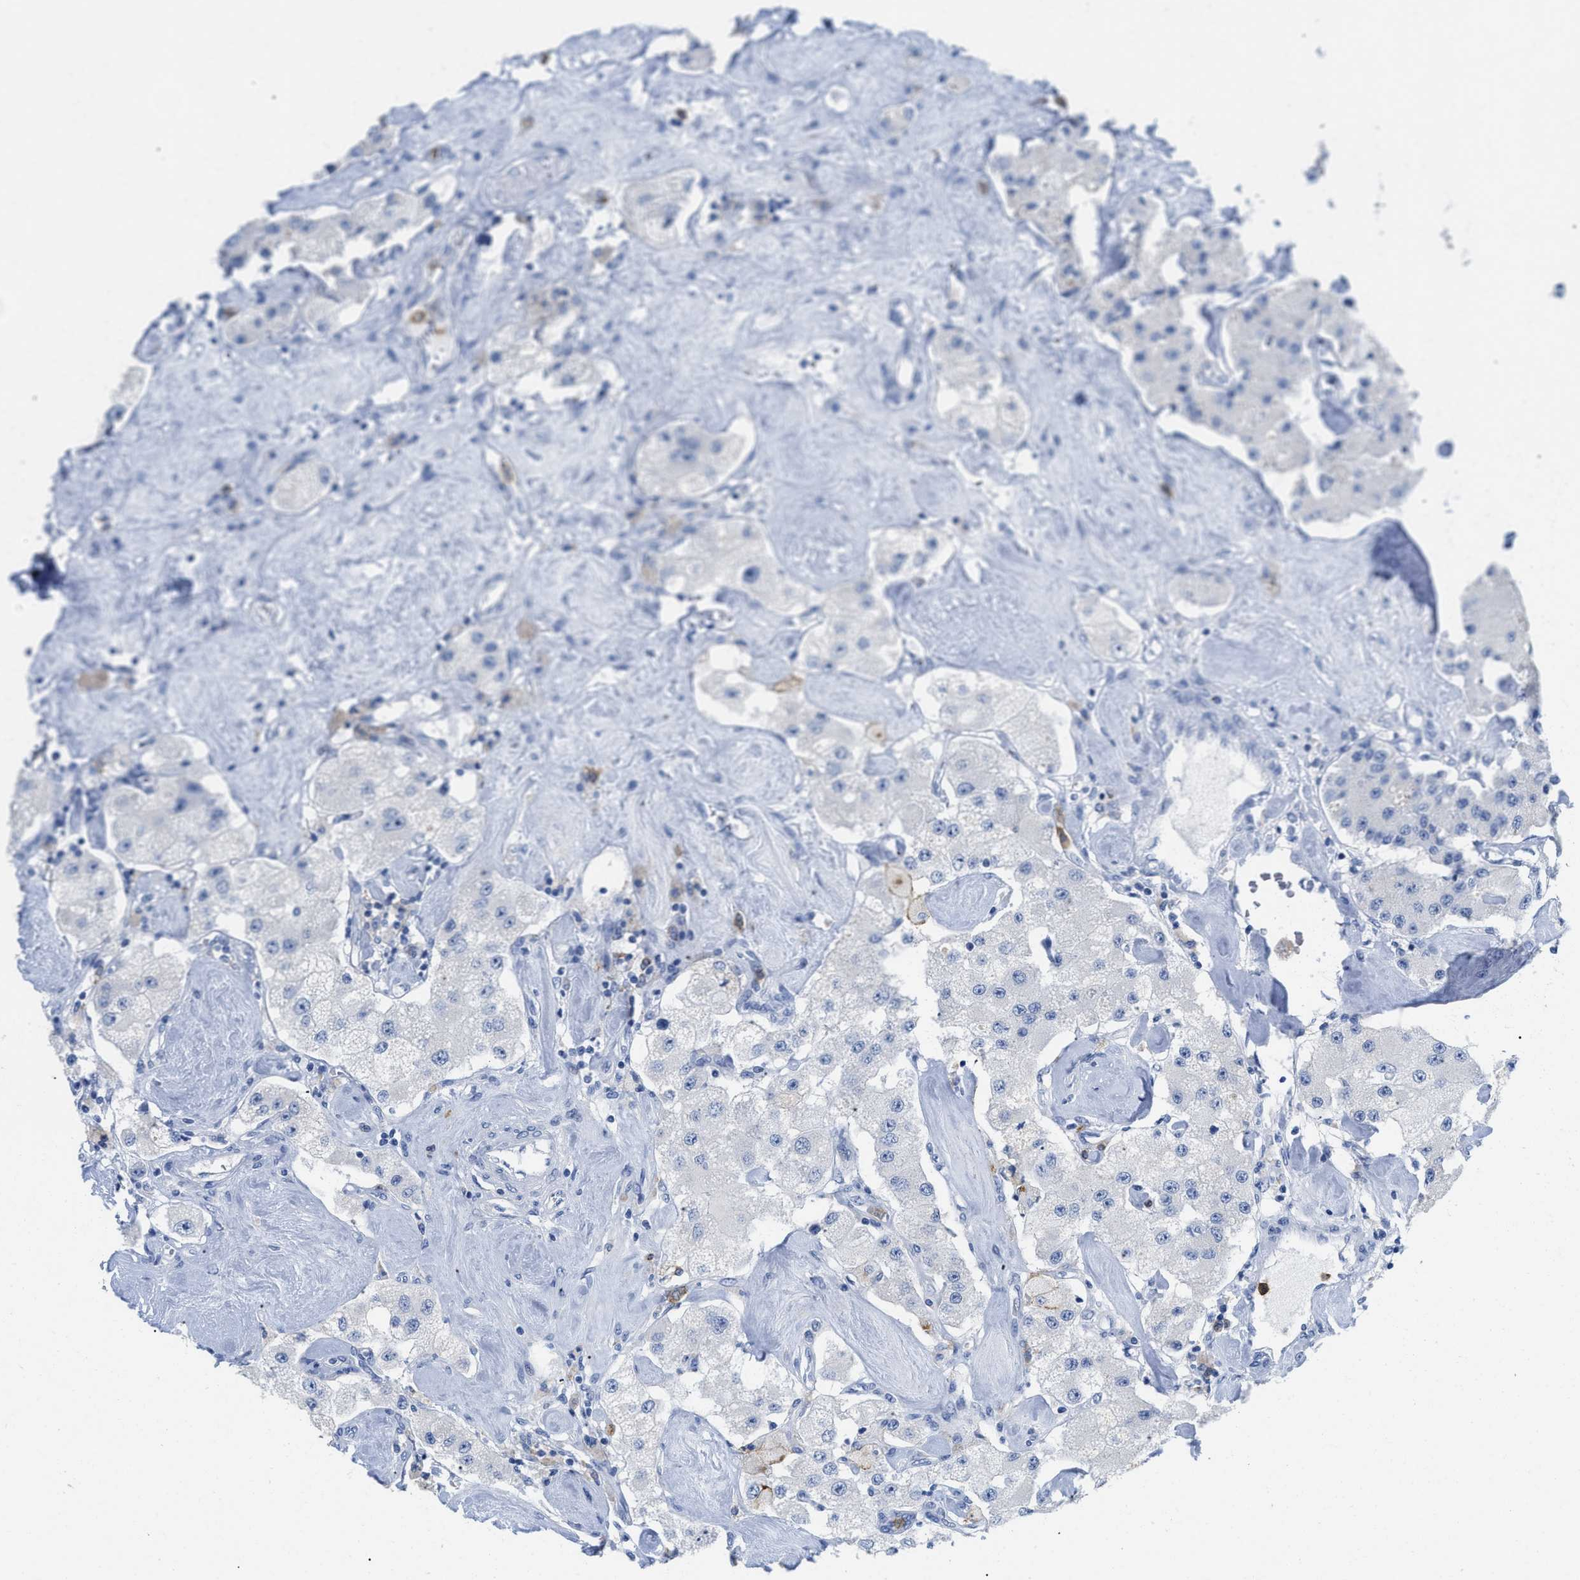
{"staining": {"intensity": "negative", "quantity": "none", "location": "none"}, "tissue": "carcinoid", "cell_type": "Tumor cells", "image_type": "cancer", "snomed": [{"axis": "morphology", "description": "Carcinoid, malignant, NOS"}, {"axis": "topography", "description": "Pancreas"}], "caption": "Immunohistochemistry image of neoplastic tissue: human carcinoid (malignant) stained with DAB exhibits no significant protein staining in tumor cells.", "gene": "CR1", "patient": {"sex": "male", "age": 41}}